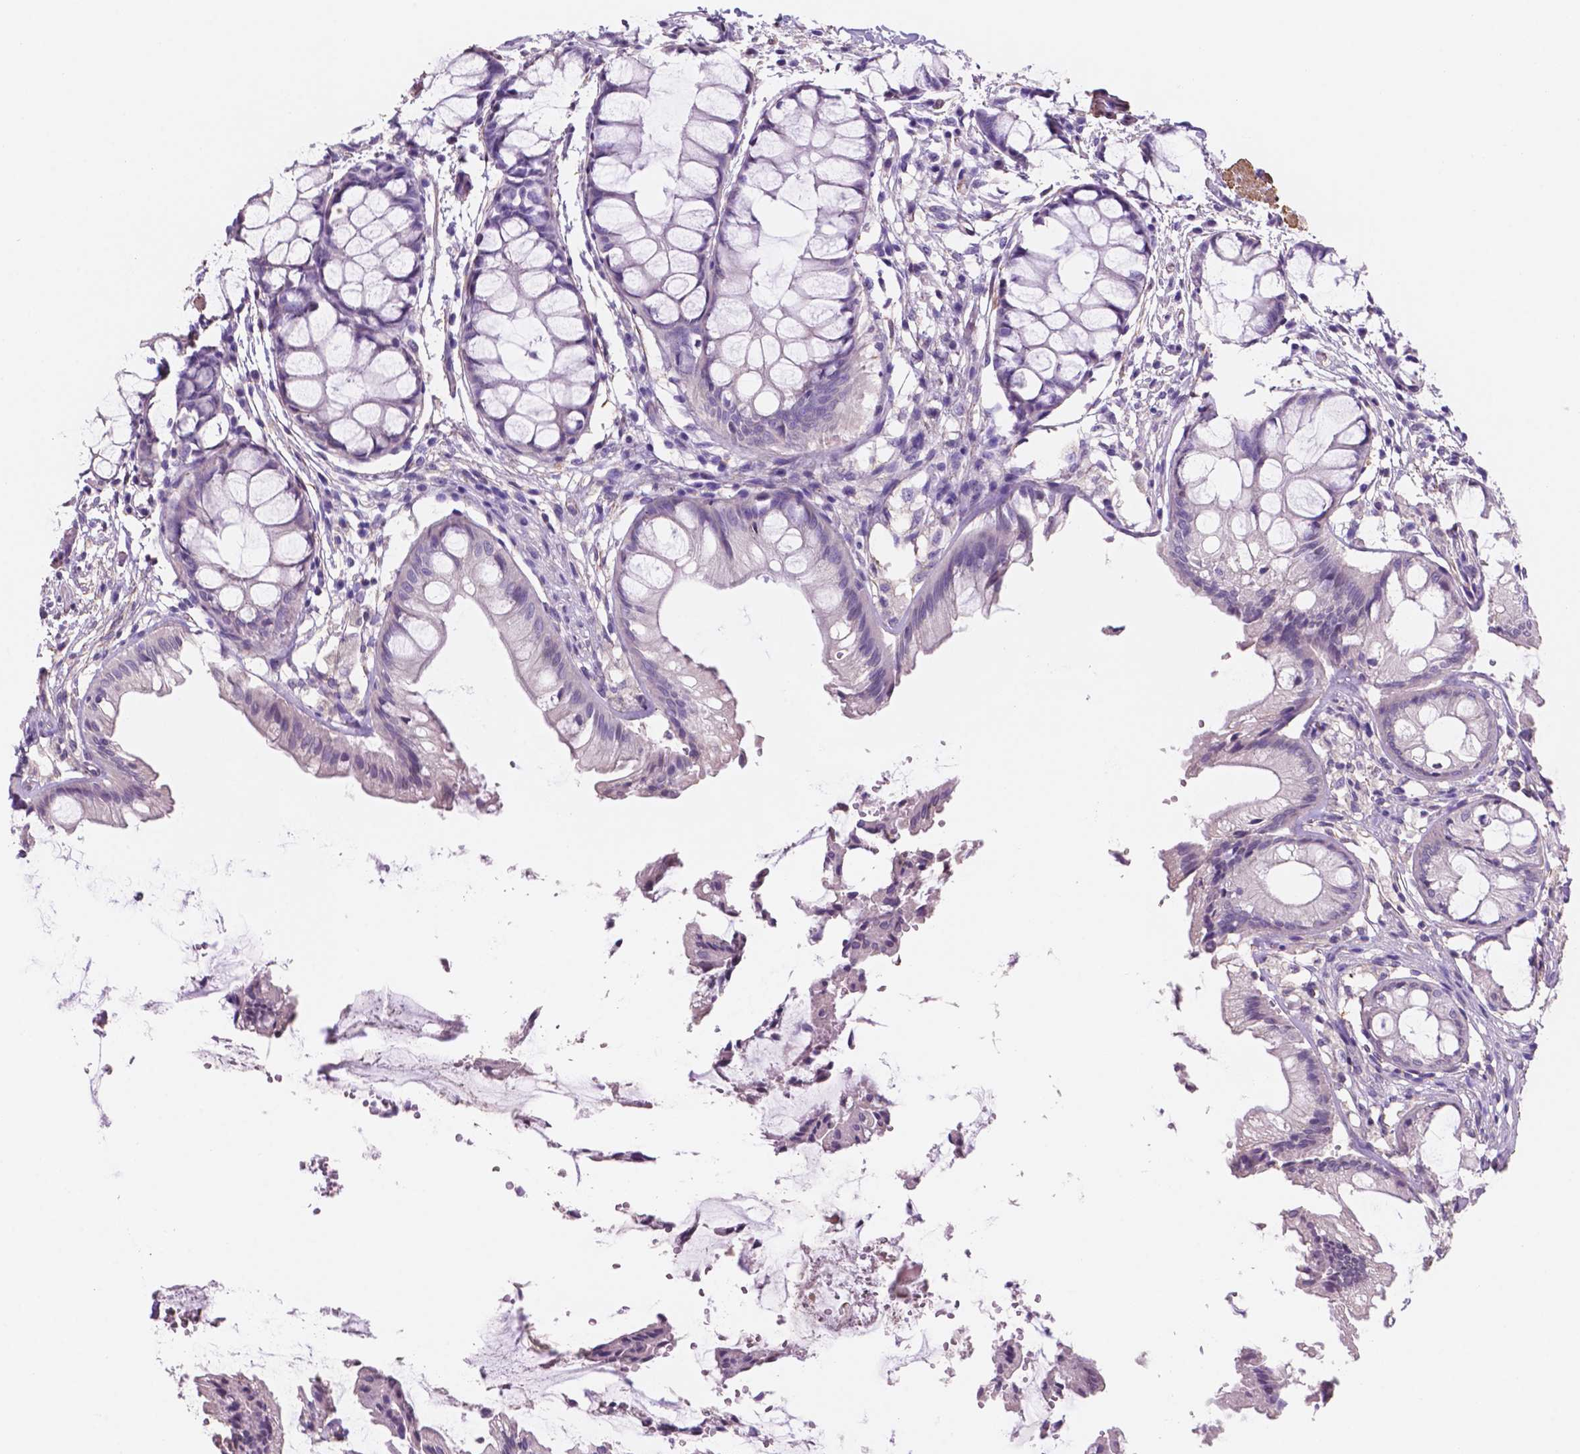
{"staining": {"intensity": "negative", "quantity": "none", "location": "none"}, "tissue": "rectum", "cell_type": "Glandular cells", "image_type": "normal", "snomed": [{"axis": "morphology", "description": "Normal tissue, NOS"}, {"axis": "topography", "description": "Rectum"}], "caption": "High magnification brightfield microscopy of benign rectum stained with DAB (3,3'-diaminobenzidine) (brown) and counterstained with hematoxylin (blue): glandular cells show no significant staining. (Immunohistochemistry (ihc), brightfield microscopy, high magnification).", "gene": "TOR2A", "patient": {"sex": "female", "age": 62}}